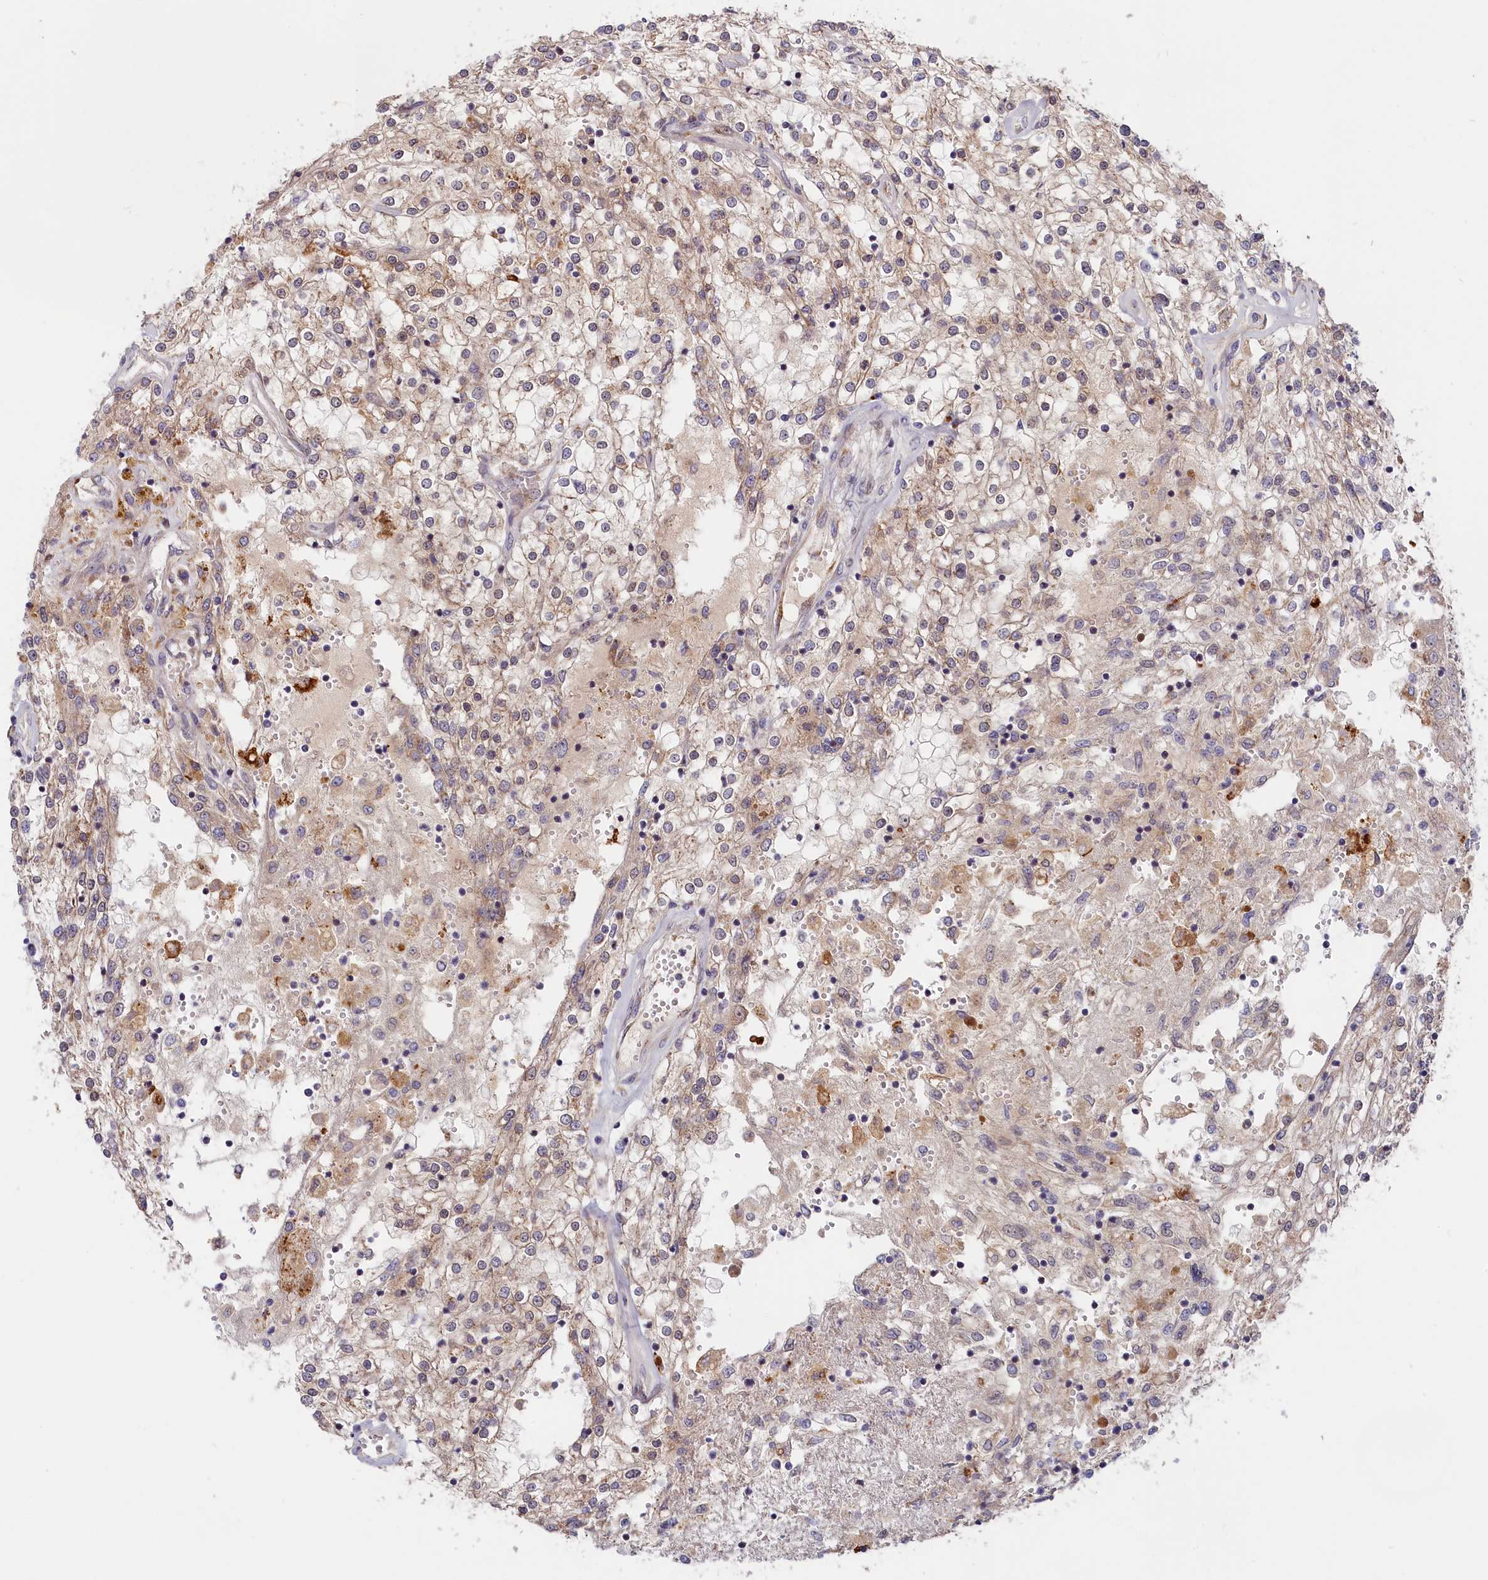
{"staining": {"intensity": "weak", "quantity": "25%-75%", "location": "cytoplasmic/membranous"}, "tissue": "renal cancer", "cell_type": "Tumor cells", "image_type": "cancer", "snomed": [{"axis": "morphology", "description": "Adenocarcinoma, NOS"}, {"axis": "topography", "description": "Kidney"}], "caption": "Protein staining of renal adenocarcinoma tissue exhibits weak cytoplasmic/membranous expression in approximately 25%-75% of tumor cells.", "gene": "CHST12", "patient": {"sex": "female", "age": 52}}